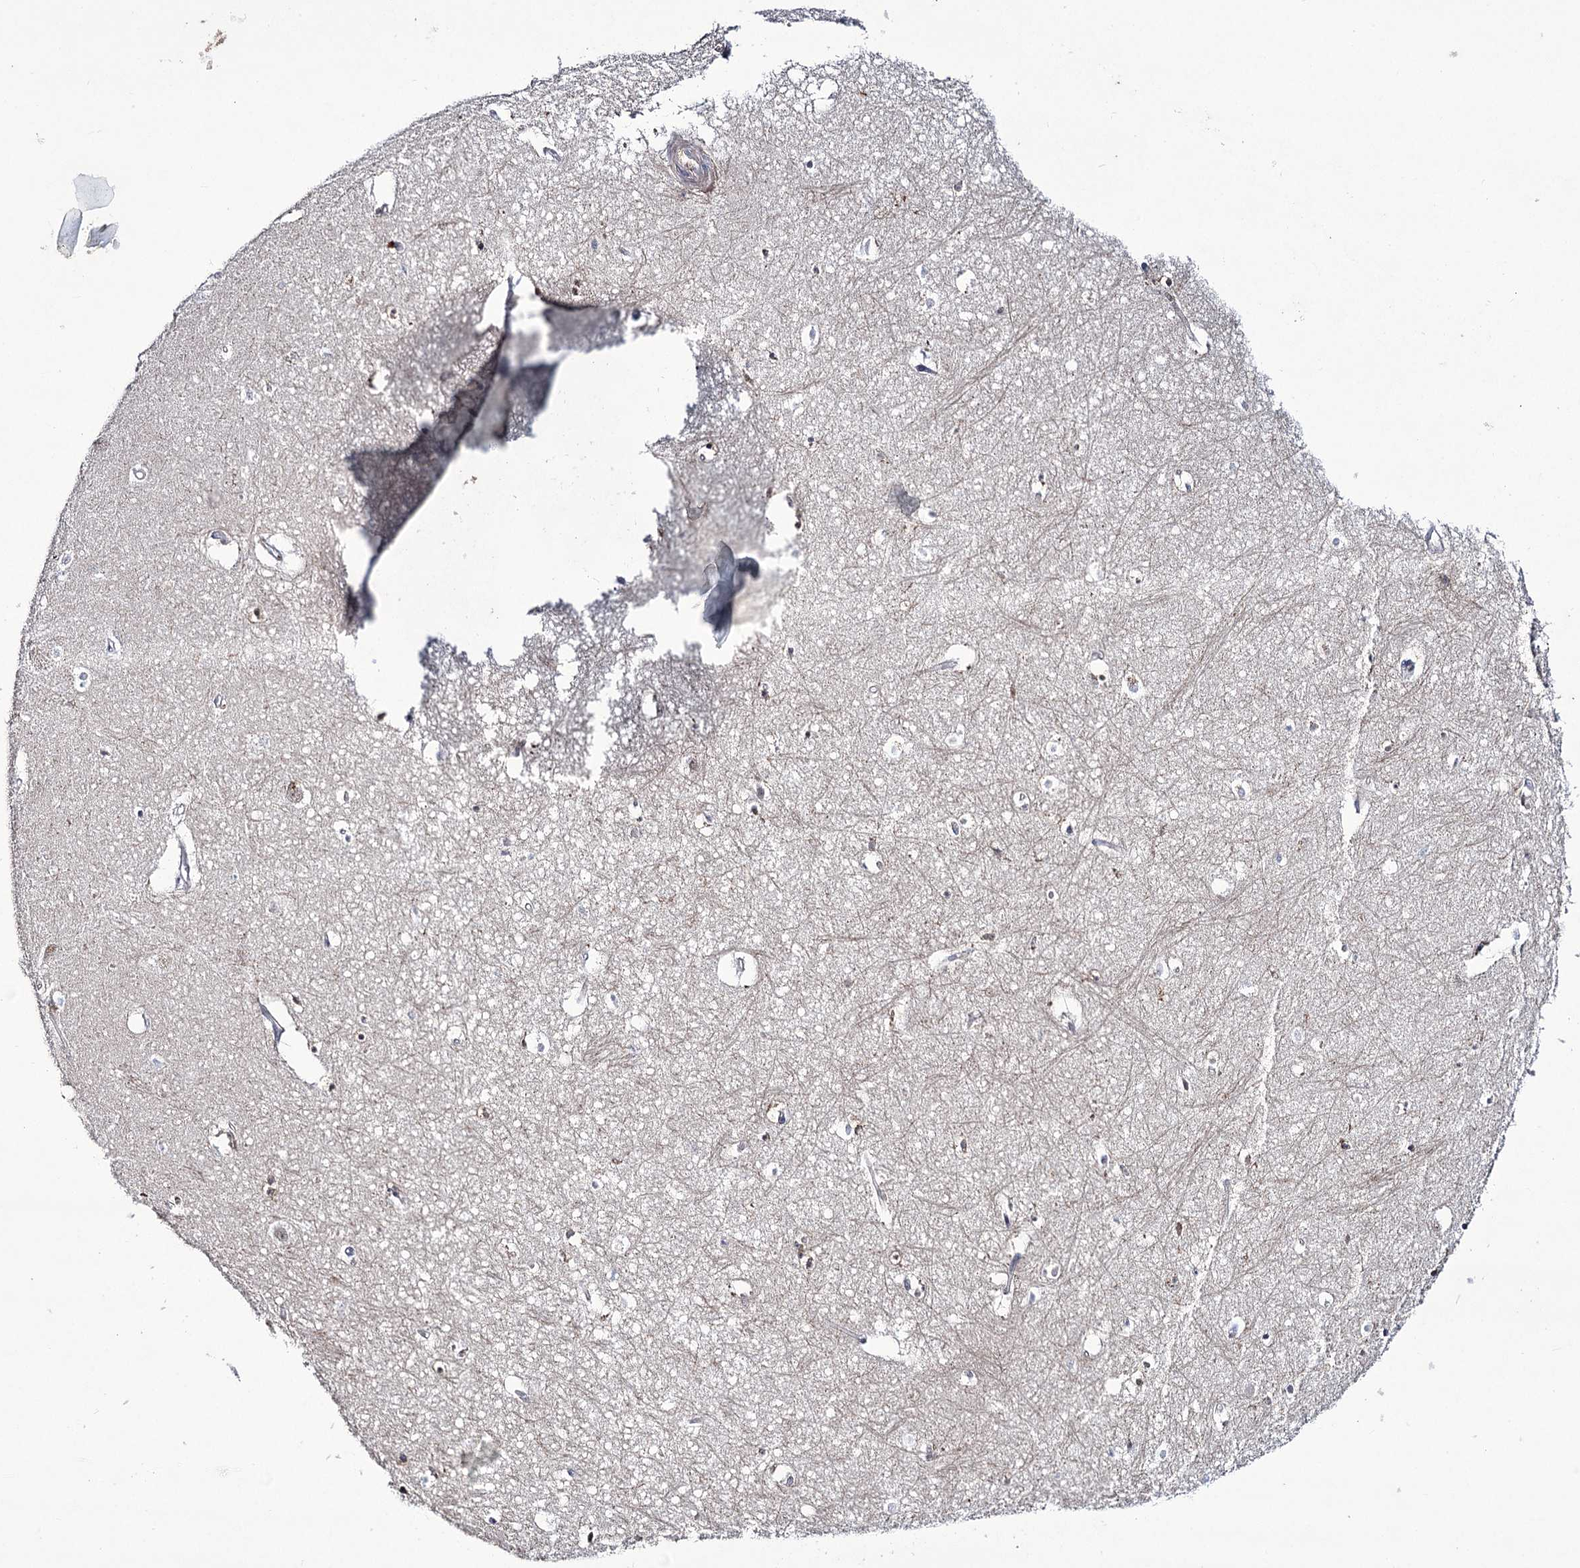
{"staining": {"intensity": "negative", "quantity": "none", "location": "none"}, "tissue": "hippocampus", "cell_type": "Glial cells", "image_type": "normal", "snomed": [{"axis": "morphology", "description": "Normal tissue, NOS"}, {"axis": "topography", "description": "Hippocampus"}], "caption": "An immunohistochemistry micrograph of normal hippocampus is shown. There is no staining in glial cells of hippocampus.", "gene": "CEP164", "patient": {"sex": "female", "age": 64}}